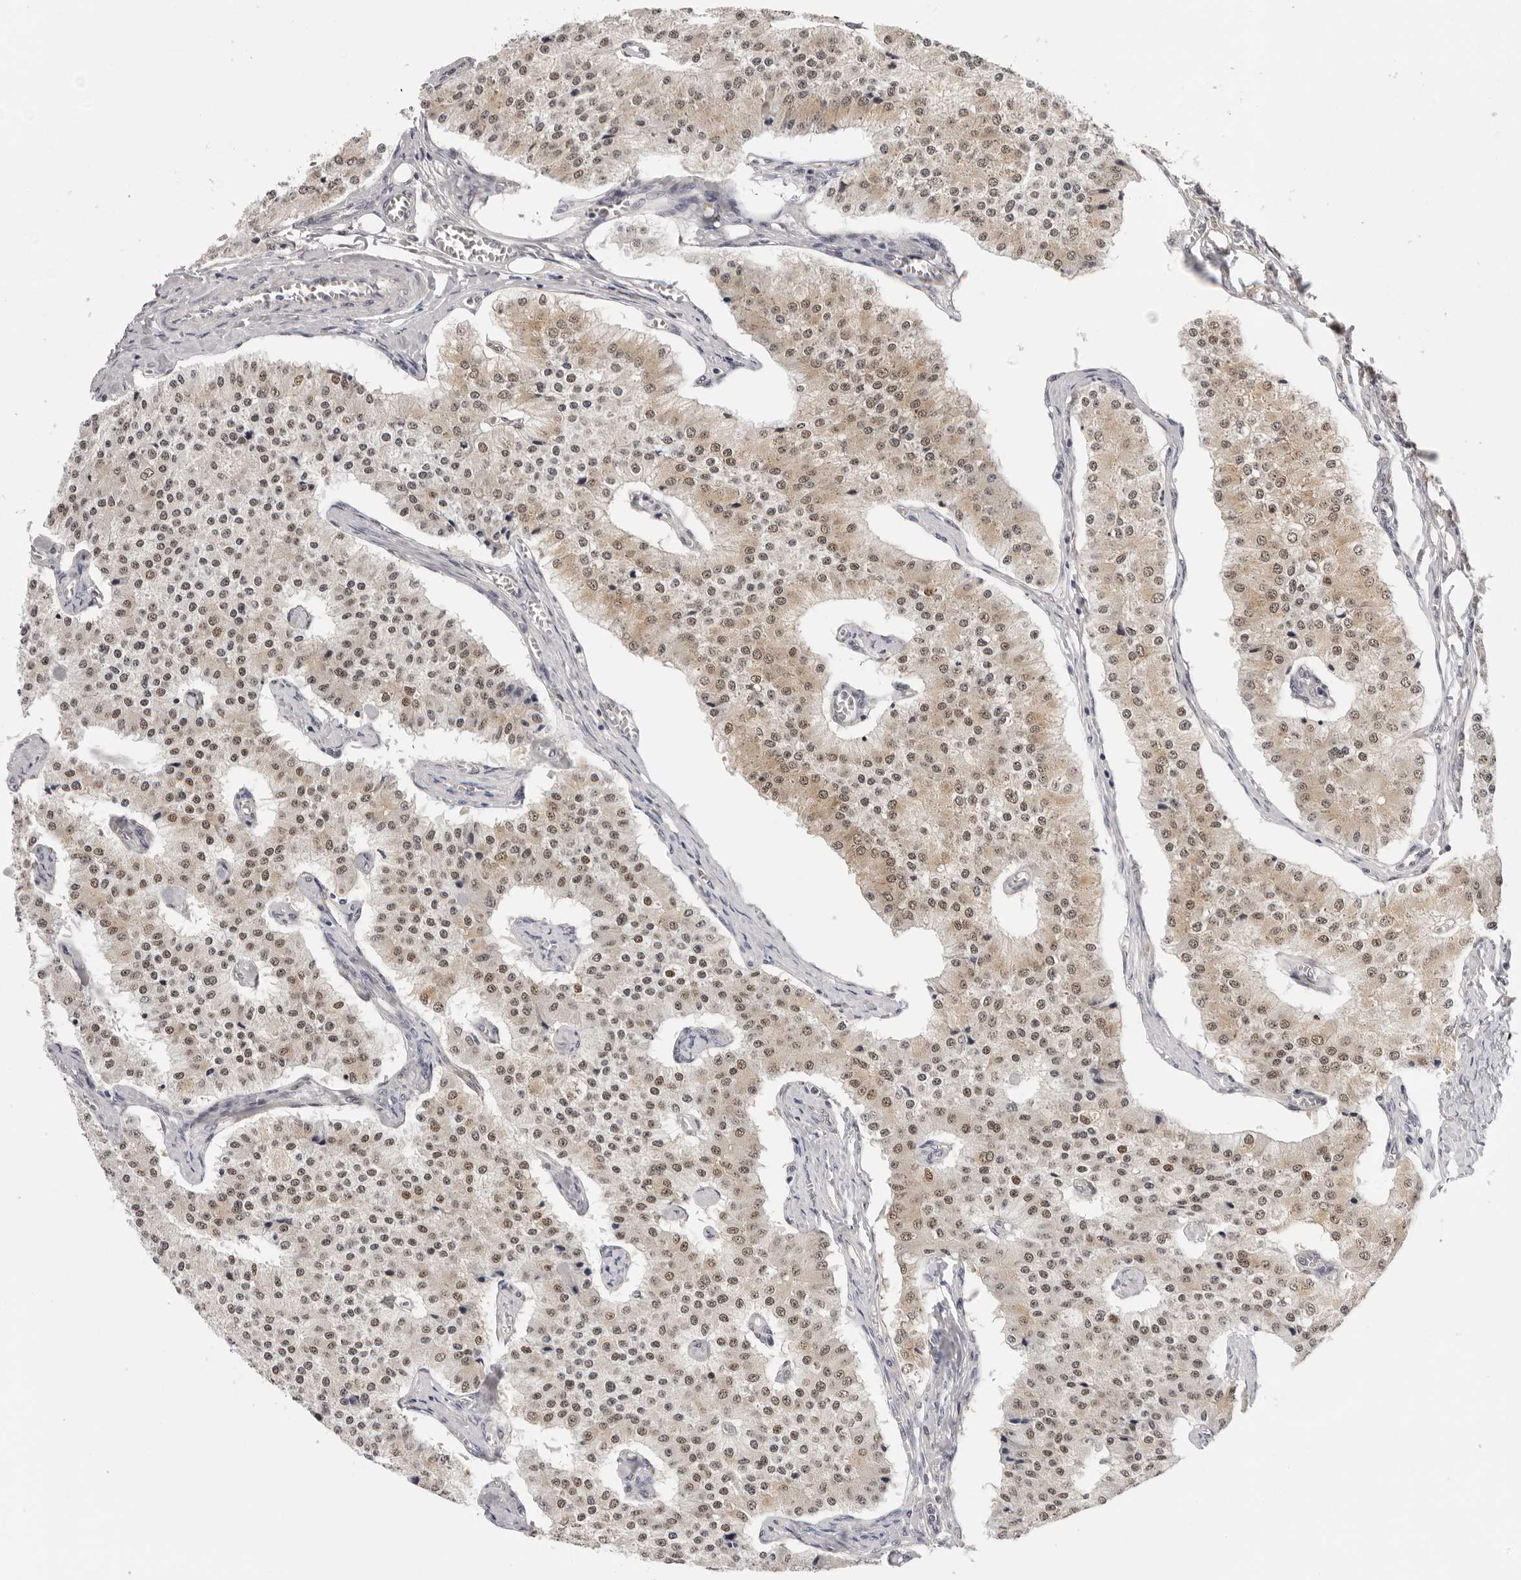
{"staining": {"intensity": "moderate", "quantity": ">75%", "location": "nuclear"}, "tissue": "carcinoid", "cell_type": "Tumor cells", "image_type": "cancer", "snomed": [{"axis": "morphology", "description": "Carcinoid, malignant, NOS"}, {"axis": "topography", "description": "Colon"}], "caption": "A photomicrograph of human malignant carcinoid stained for a protein displays moderate nuclear brown staining in tumor cells. Nuclei are stained in blue.", "gene": "WDR77", "patient": {"sex": "female", "age": 52}}